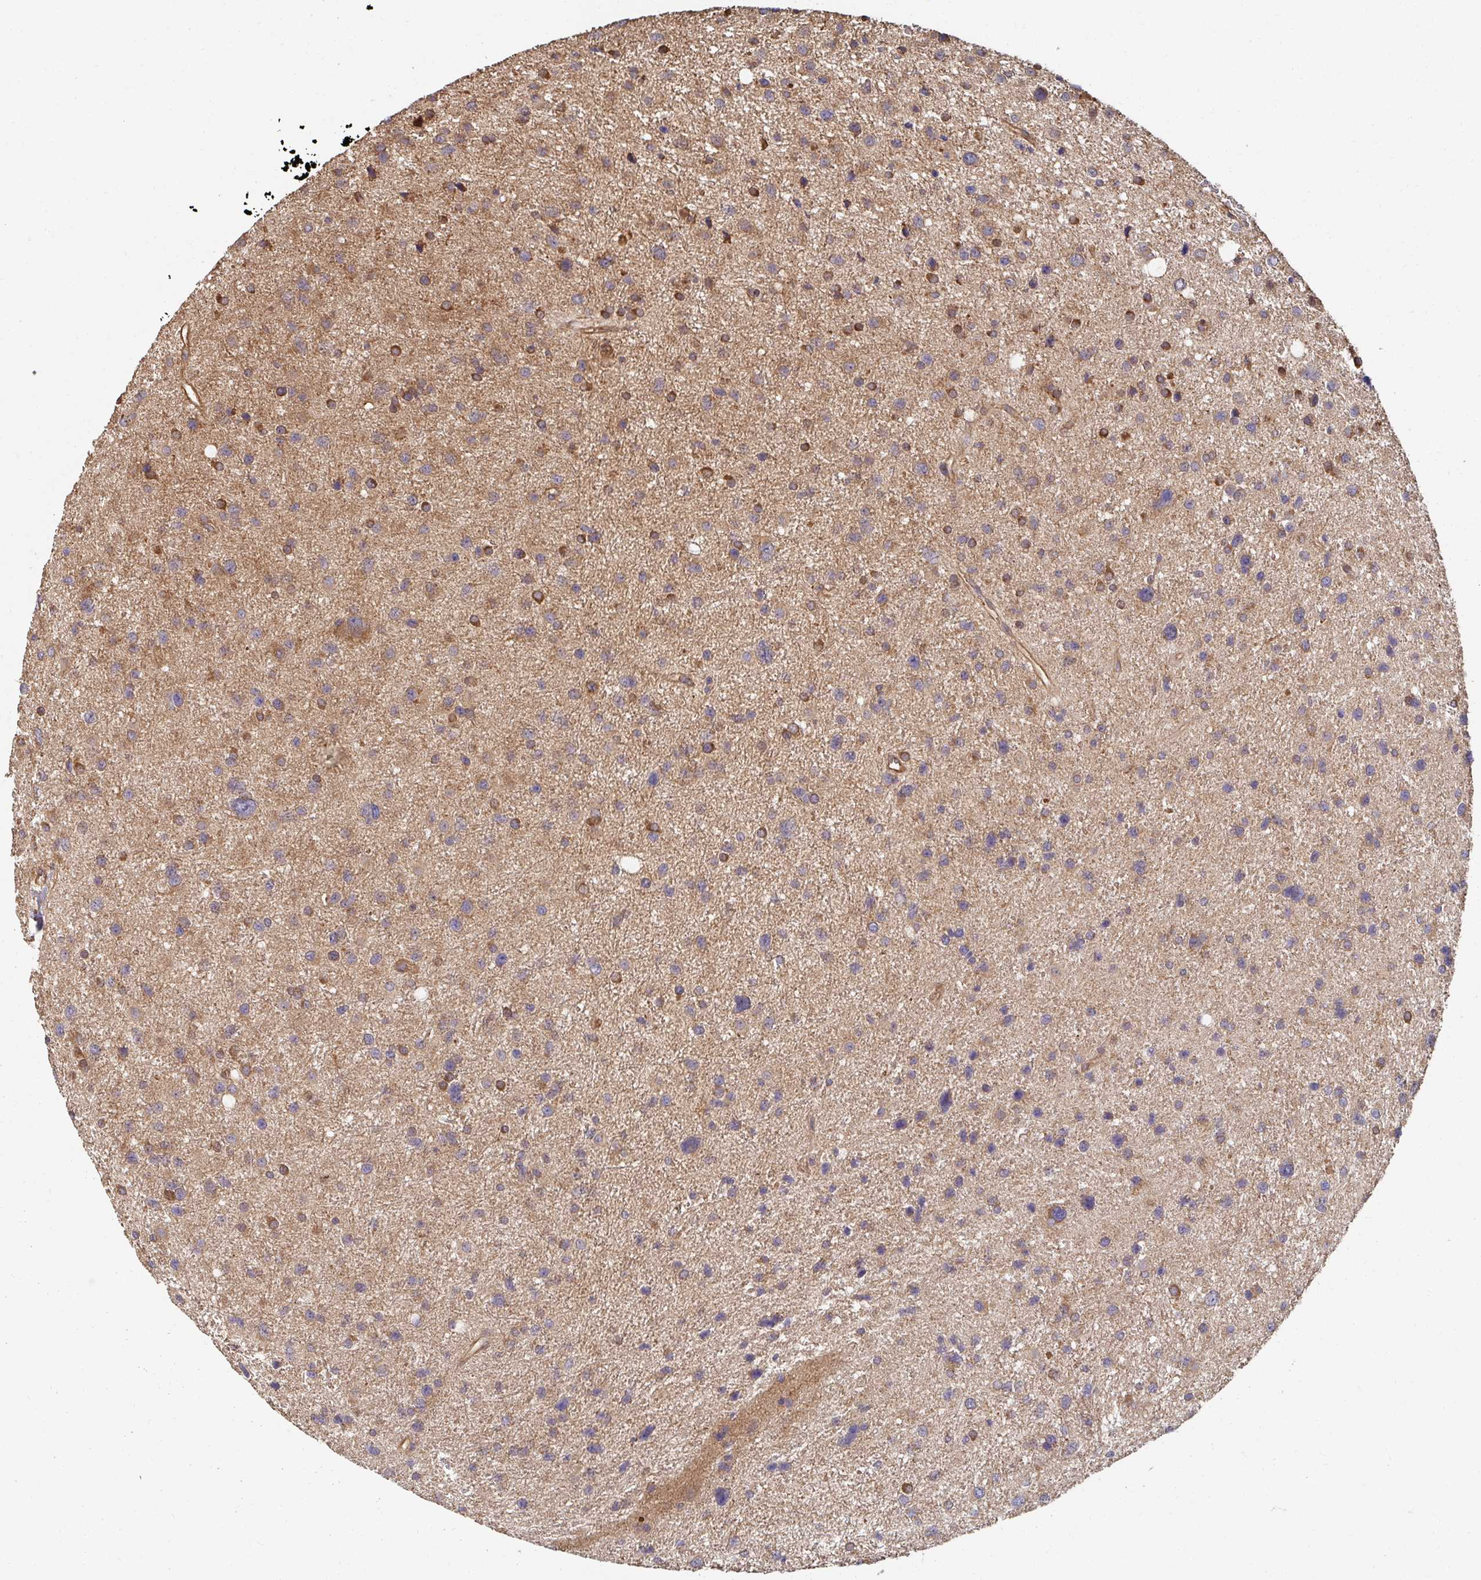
{"staining": {"intensity": "moderate", "quantity": "<25%", "location": "cytoplasmic/membranous"}, "tissue": "glioma", "cell_type": "Tumor cells", "image_type": "cancer", "snomed": [{"axis": "morphology", "description": "Glioma, malignant, Low grade"}, {"axis": "topography", "description": "Brain"}], "caption": "Immunohistochemistry image of neoplastic tissue: human glioma stained using immunohistochemistry (IHC) reveals low levels of moderate protein expression localized specifically in the cytoplasmic/membranous of tumor cells, appearing as a cytoplasmic/membranous brown color.", "gene": "APBB1", "patient": {"sex": "female", "age": 55}}